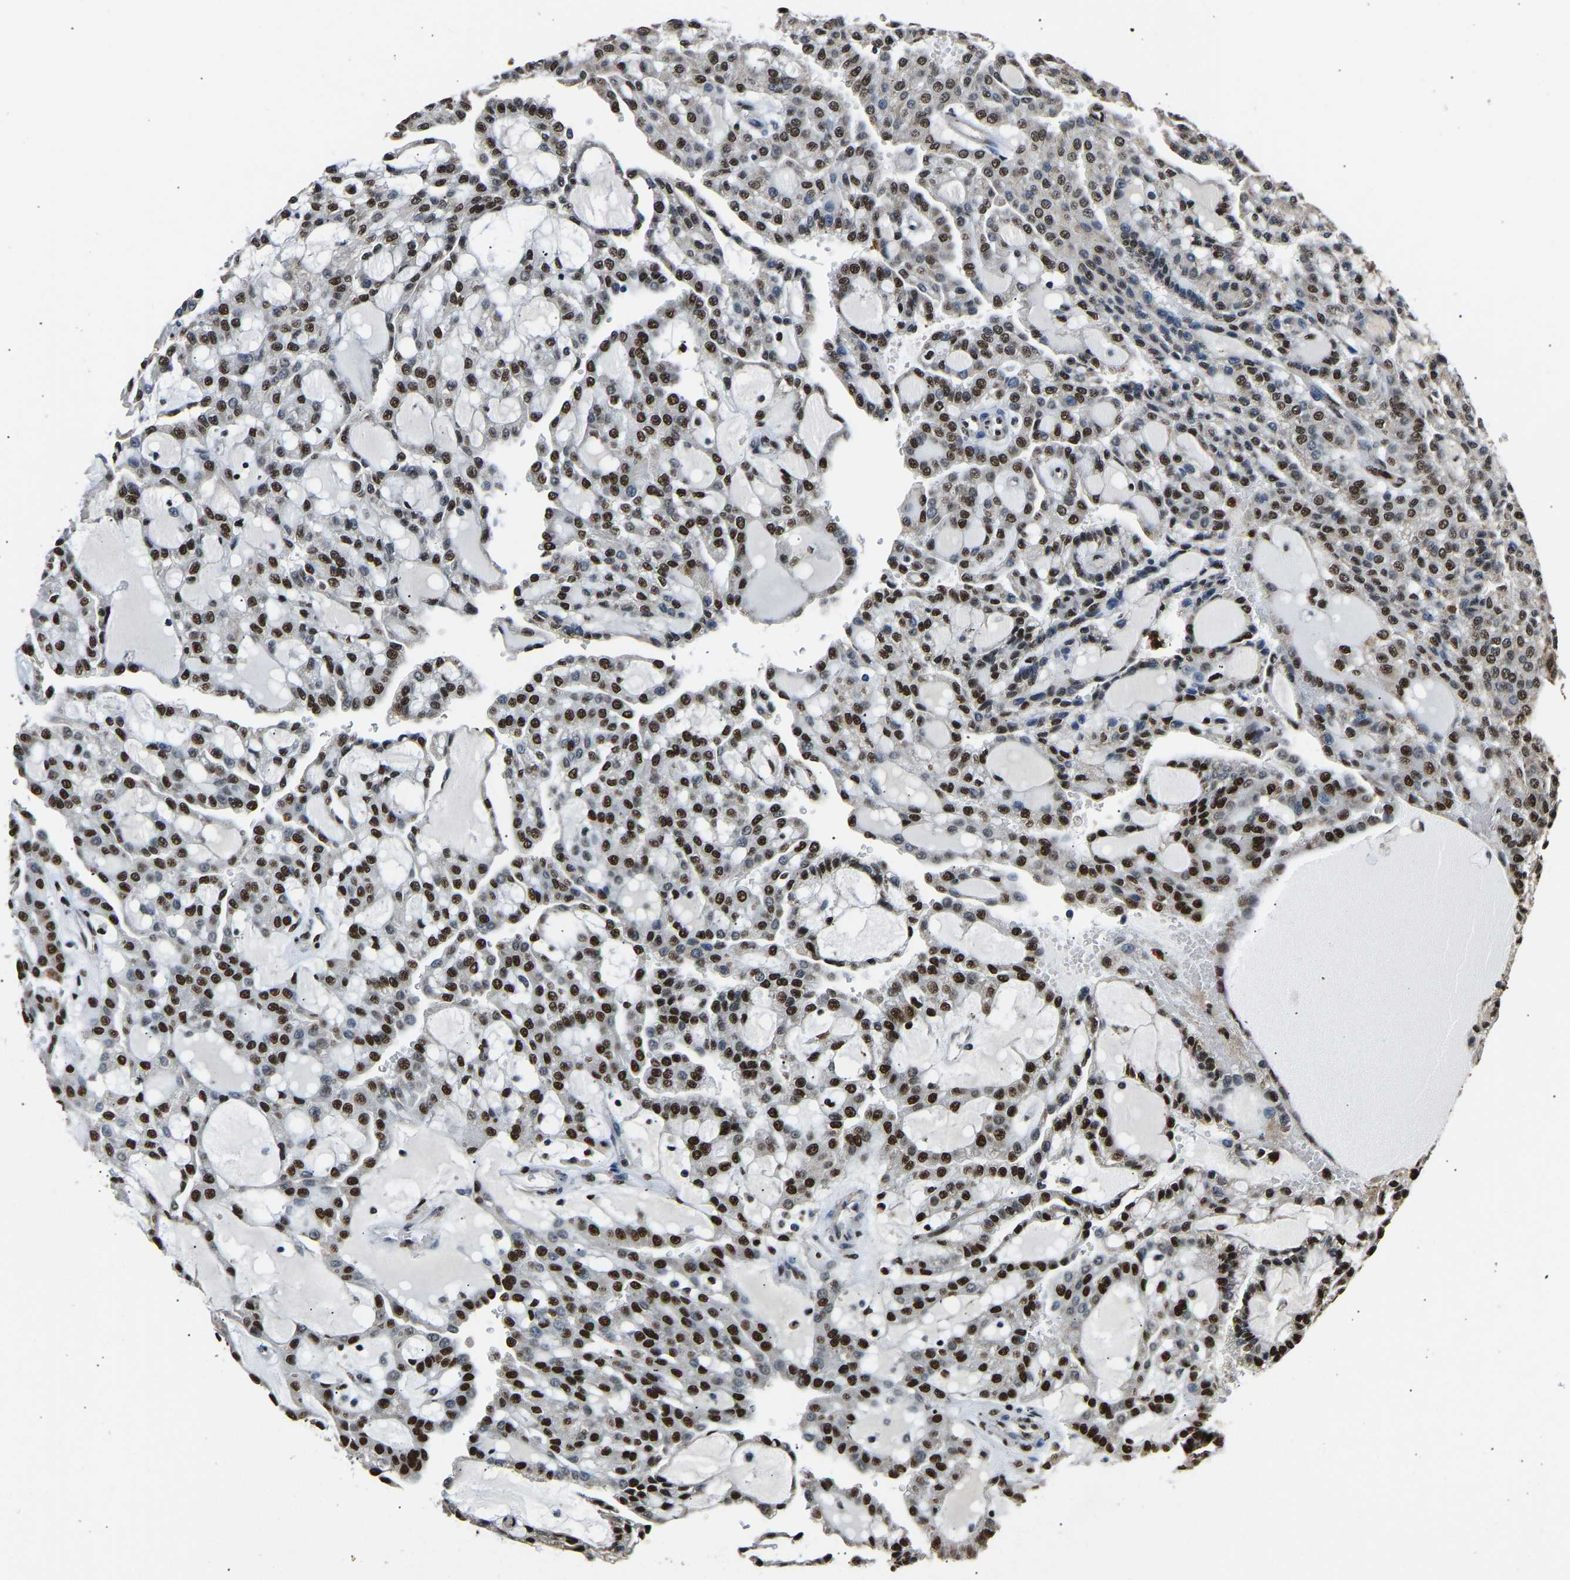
{"staining": {"intensity": "strong", "quantity": ">75%", "location": "nuclear"}, "tissue": "renal cancer", "cell_type": "Tumor cells", "image_type": "cancer", "snomed": [{"axis": "morphology", "description": "Adenocarcinoma, NOS"}, {"axis": "topography", "description": "Kidney"}], "caption": "Protein expression by immunohistochemistry demonstrates strong nuclear expression in about >75% of tumor cells in renal adenocarcinoma.", "gene": "SAFB", "patient": {"sex": "male", "age": 63}}